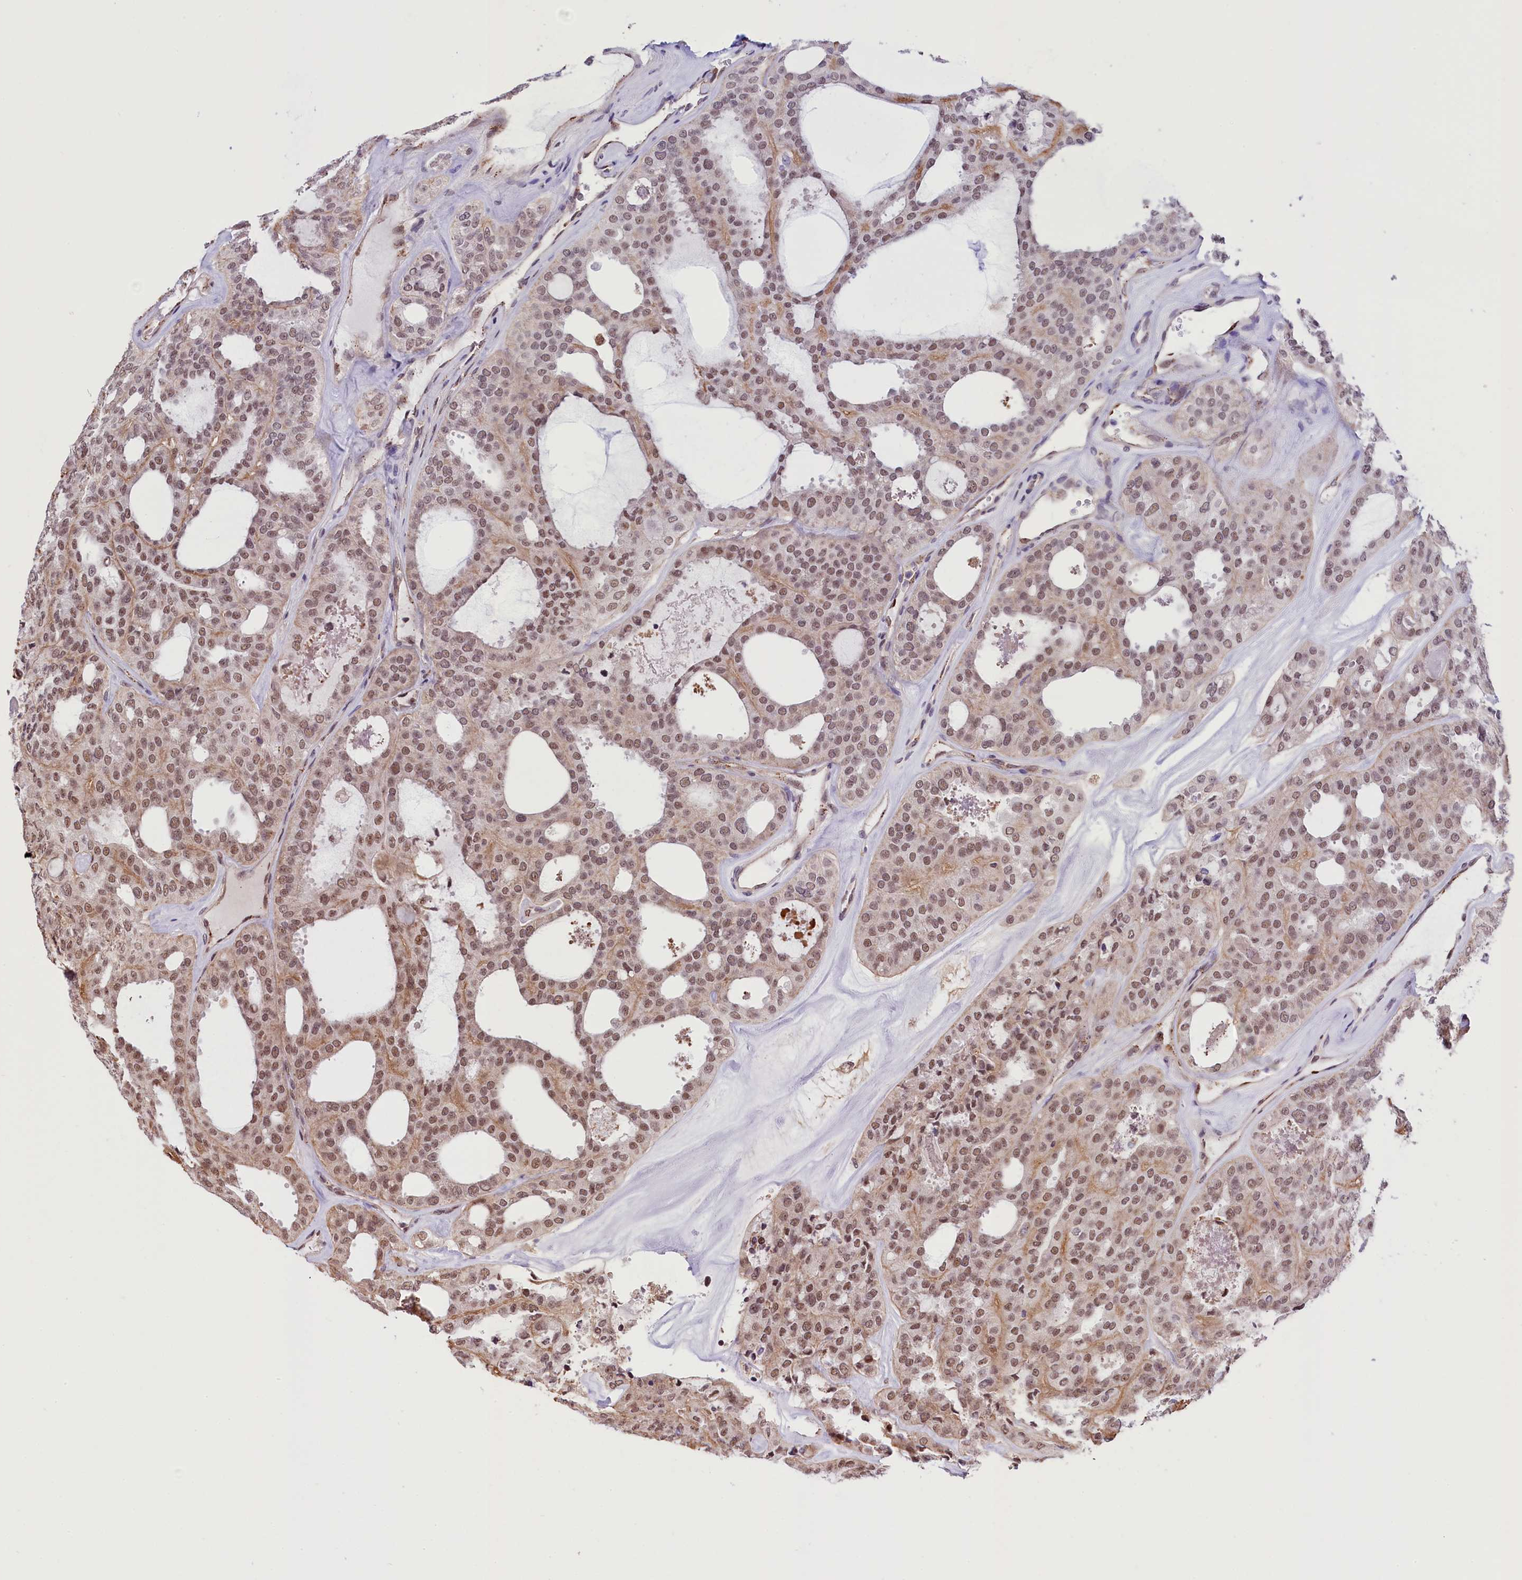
{"staining": {"intensity": "weak", "quantity": ">75%", "location": "nuclear"}, "tissue": "thyroid cancer", "cell_type": "Tumor cells", "image_type": "cancer", "snomed": [{"axis": "morphology", "description": "Follicular adenoma carcinoma, NOS"}, {"axis": "topography", "description": "Thyroid gland"}], "caption": "Immunohistochemistry (IHC) of thyroid follicular adenoma carcinoma shows low levels of weak nuclear staining in about >75% of tumor cells.", "gene": "MRPL54", "patient": {"sex": "male", "age": 75}}